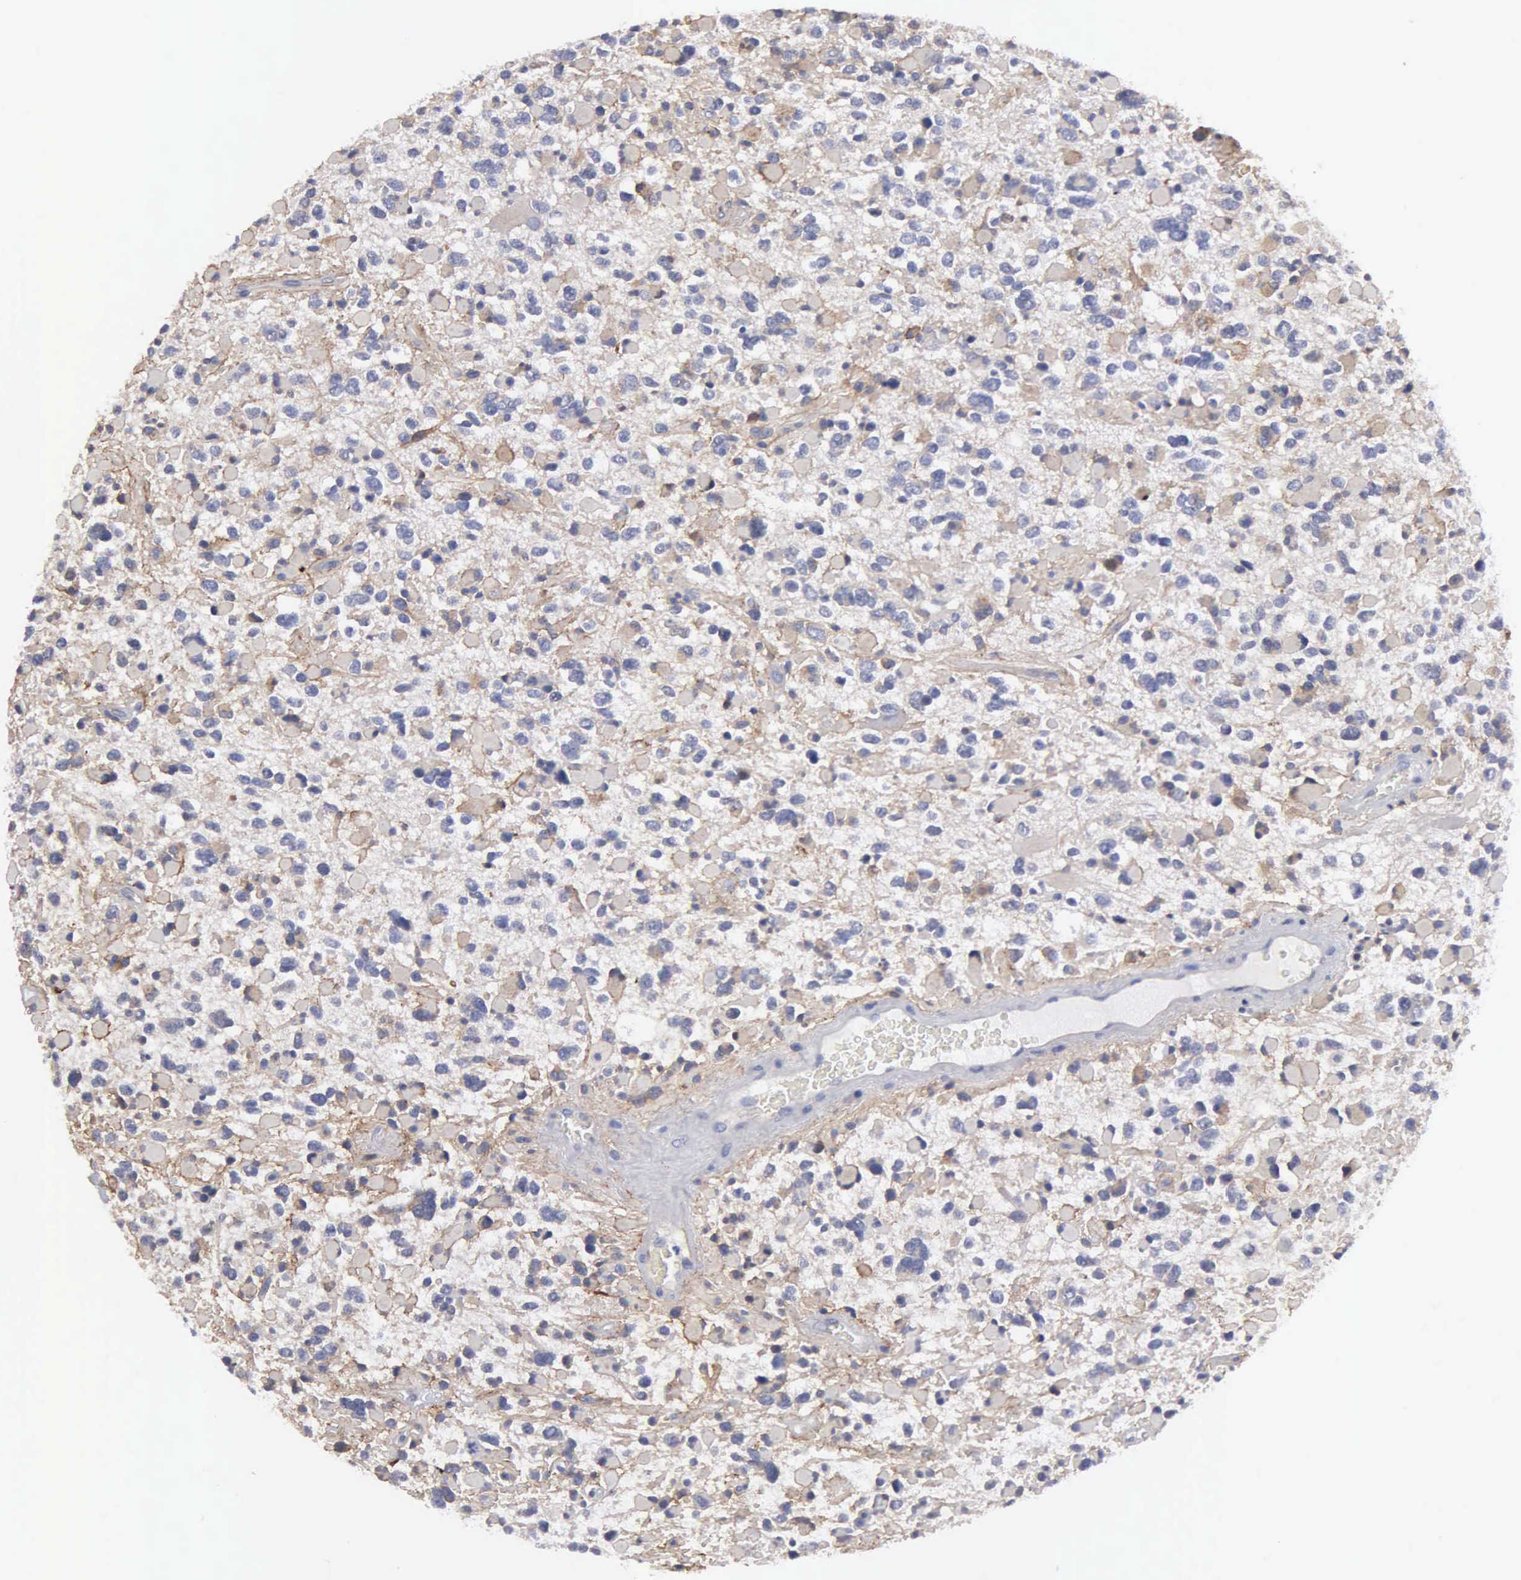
{"staining": {"intensity": "weak", "quantity": "25%-75%", "location": "cytoplasmic/membranous"}, "tissue": "glioma", "cell_type": "Tumor cells", "image_type": "cancer", "snomed": [{"axis": "morphology", "description": "Glioma, malignant, High grade"}, {"axis": "topography", "description": "Brain"}], "caption": "IHC micrograph of glioma stained for a protein (brown), which demonstrates low levels of weak cytoplasmic/membranous expression in about 25%-75% of tumor cells.", "gene": "RDX", "patient": {"sex": "female", "age": 37}}